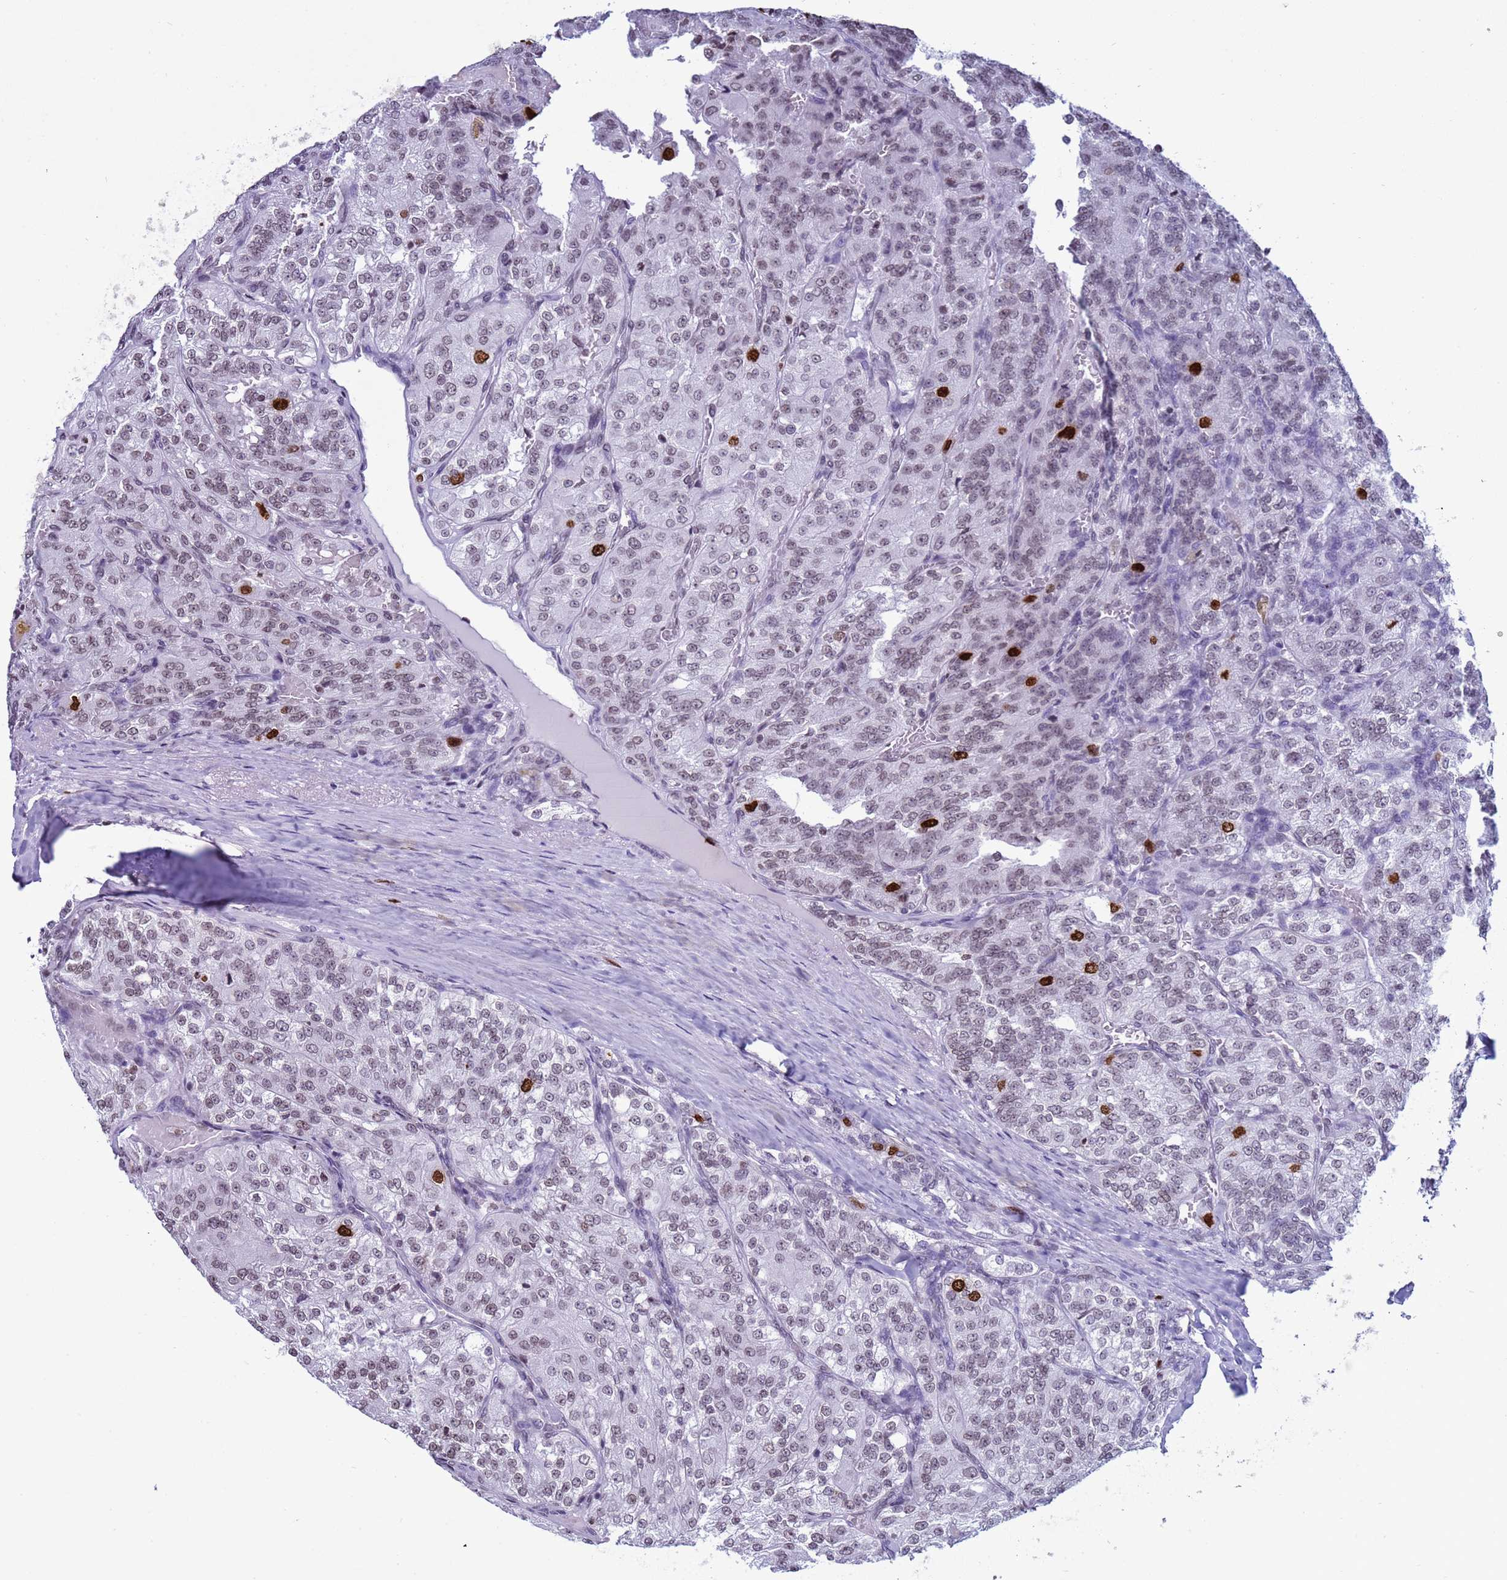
{"staining": {"intensity": "strong", "quantity": "<25%", "location": "nuclear"}, "tissue": "renal cancer", "cell_type": "Tumor cells", "image_type": "cancer", "snomed": [{"axis": "morphology", "description": "Adenocarcinoma, NOS"}, {"axis": "topography", "description": "Kidney"}], "caption": "The immunohistochemical stain highlights strong nuclear positivity in tumor cells of adenocarcinoma (renal) tissue.", "gene": "H4C8", "patient": {"sex": "female", "age": 63}}